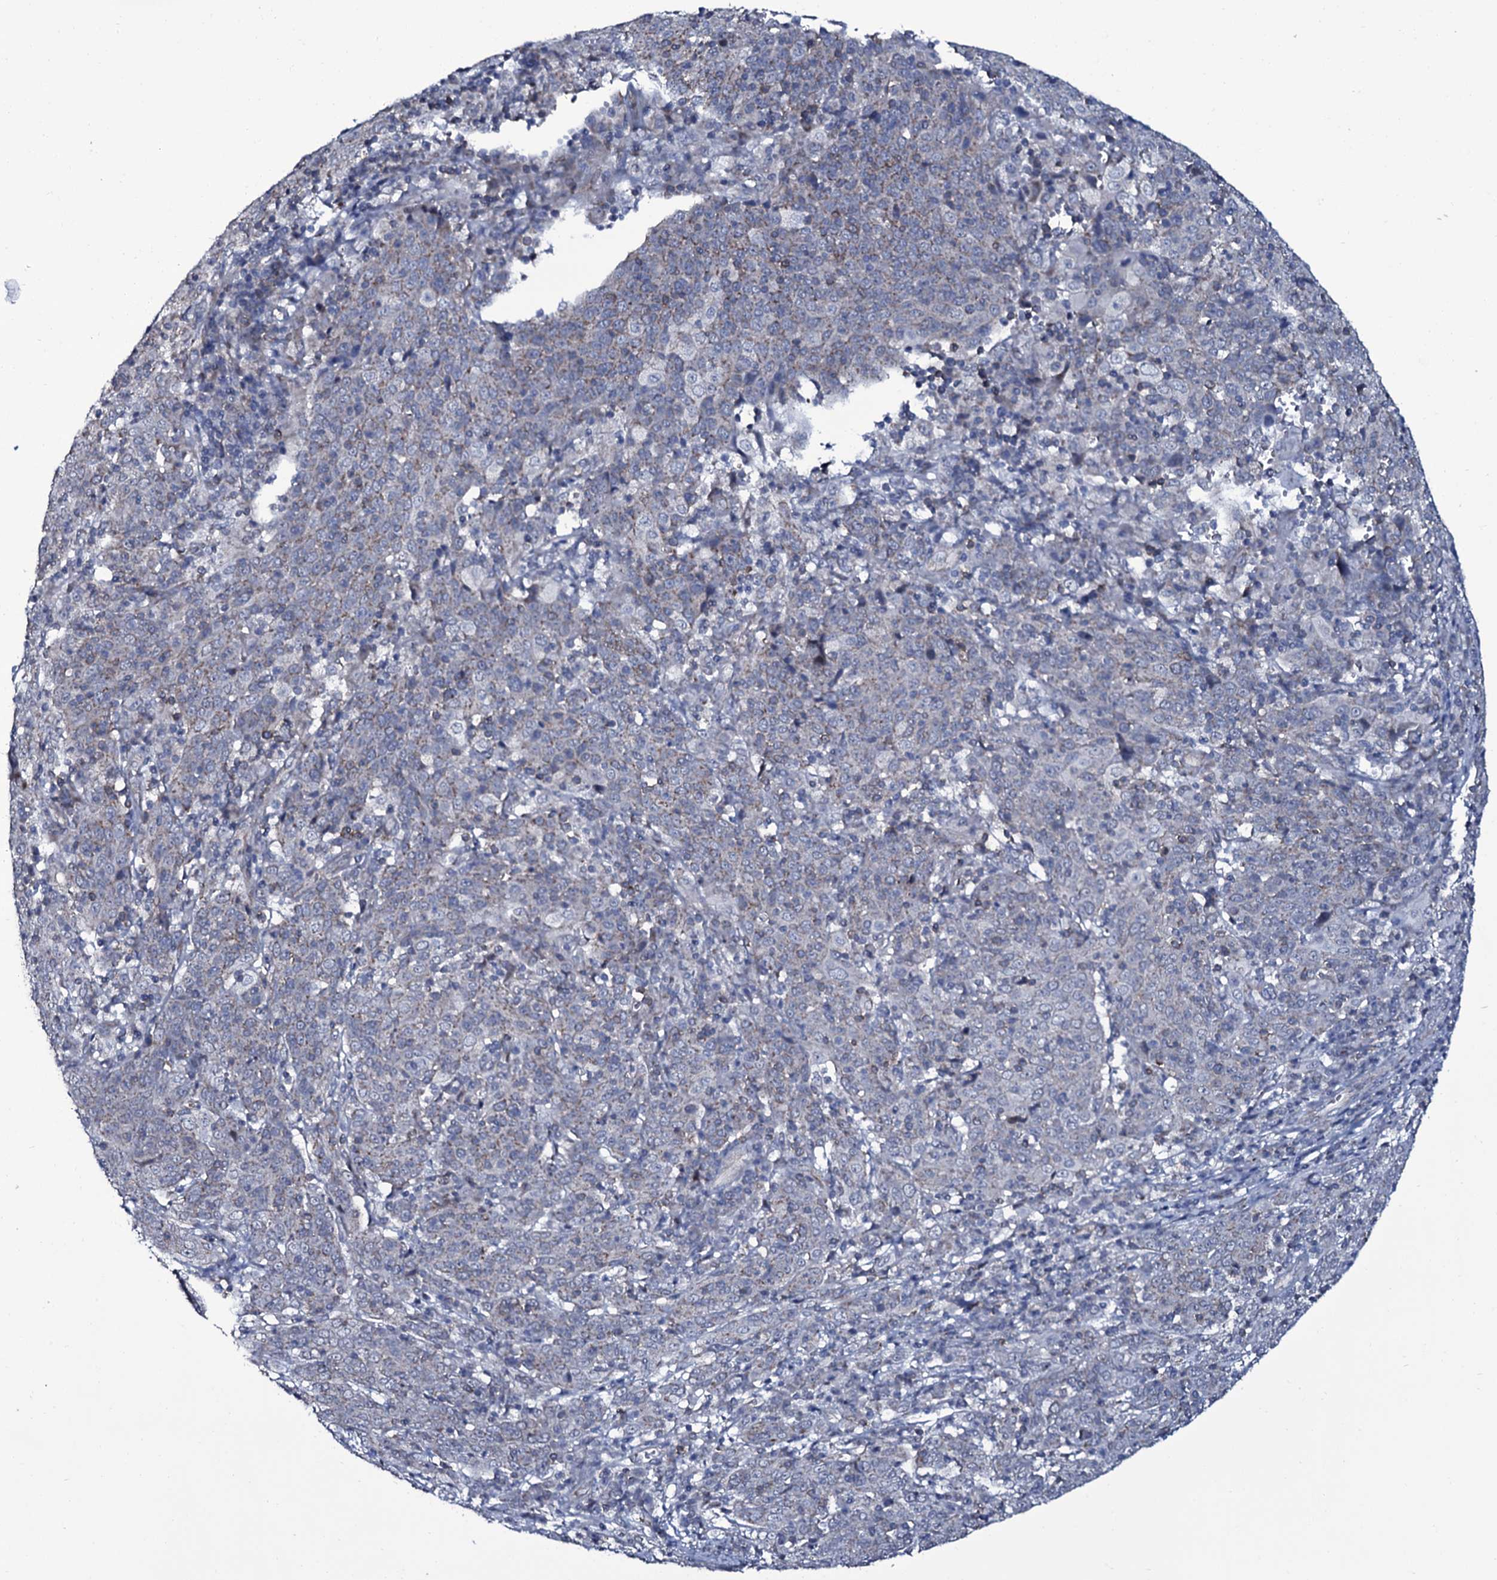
{"staining": {"intensity": "weak", "quantity": "<25%", "location": "cytoplasmic/membranous"}, "tissue": "cervical cancer", "cell_type": "Tumor cells", "image_type": "cancer", "snomed": [{"axis": "morphology", "description": "Squamous cell carcinoma, NOS"}, {"axis": "topography", "description": "Cervix"}], "caption": "Immunohistochemistry image of human squamous cell carcinoma (cervical) stained for a protein (brown), which displays no staining in tumor cells. (Brightfield microscopy of DAB (3,3'-diaminobenzidine) IHC at high magnification).", "gene": "WIPF3", "patient": {"sex": "female", "age": 67}}